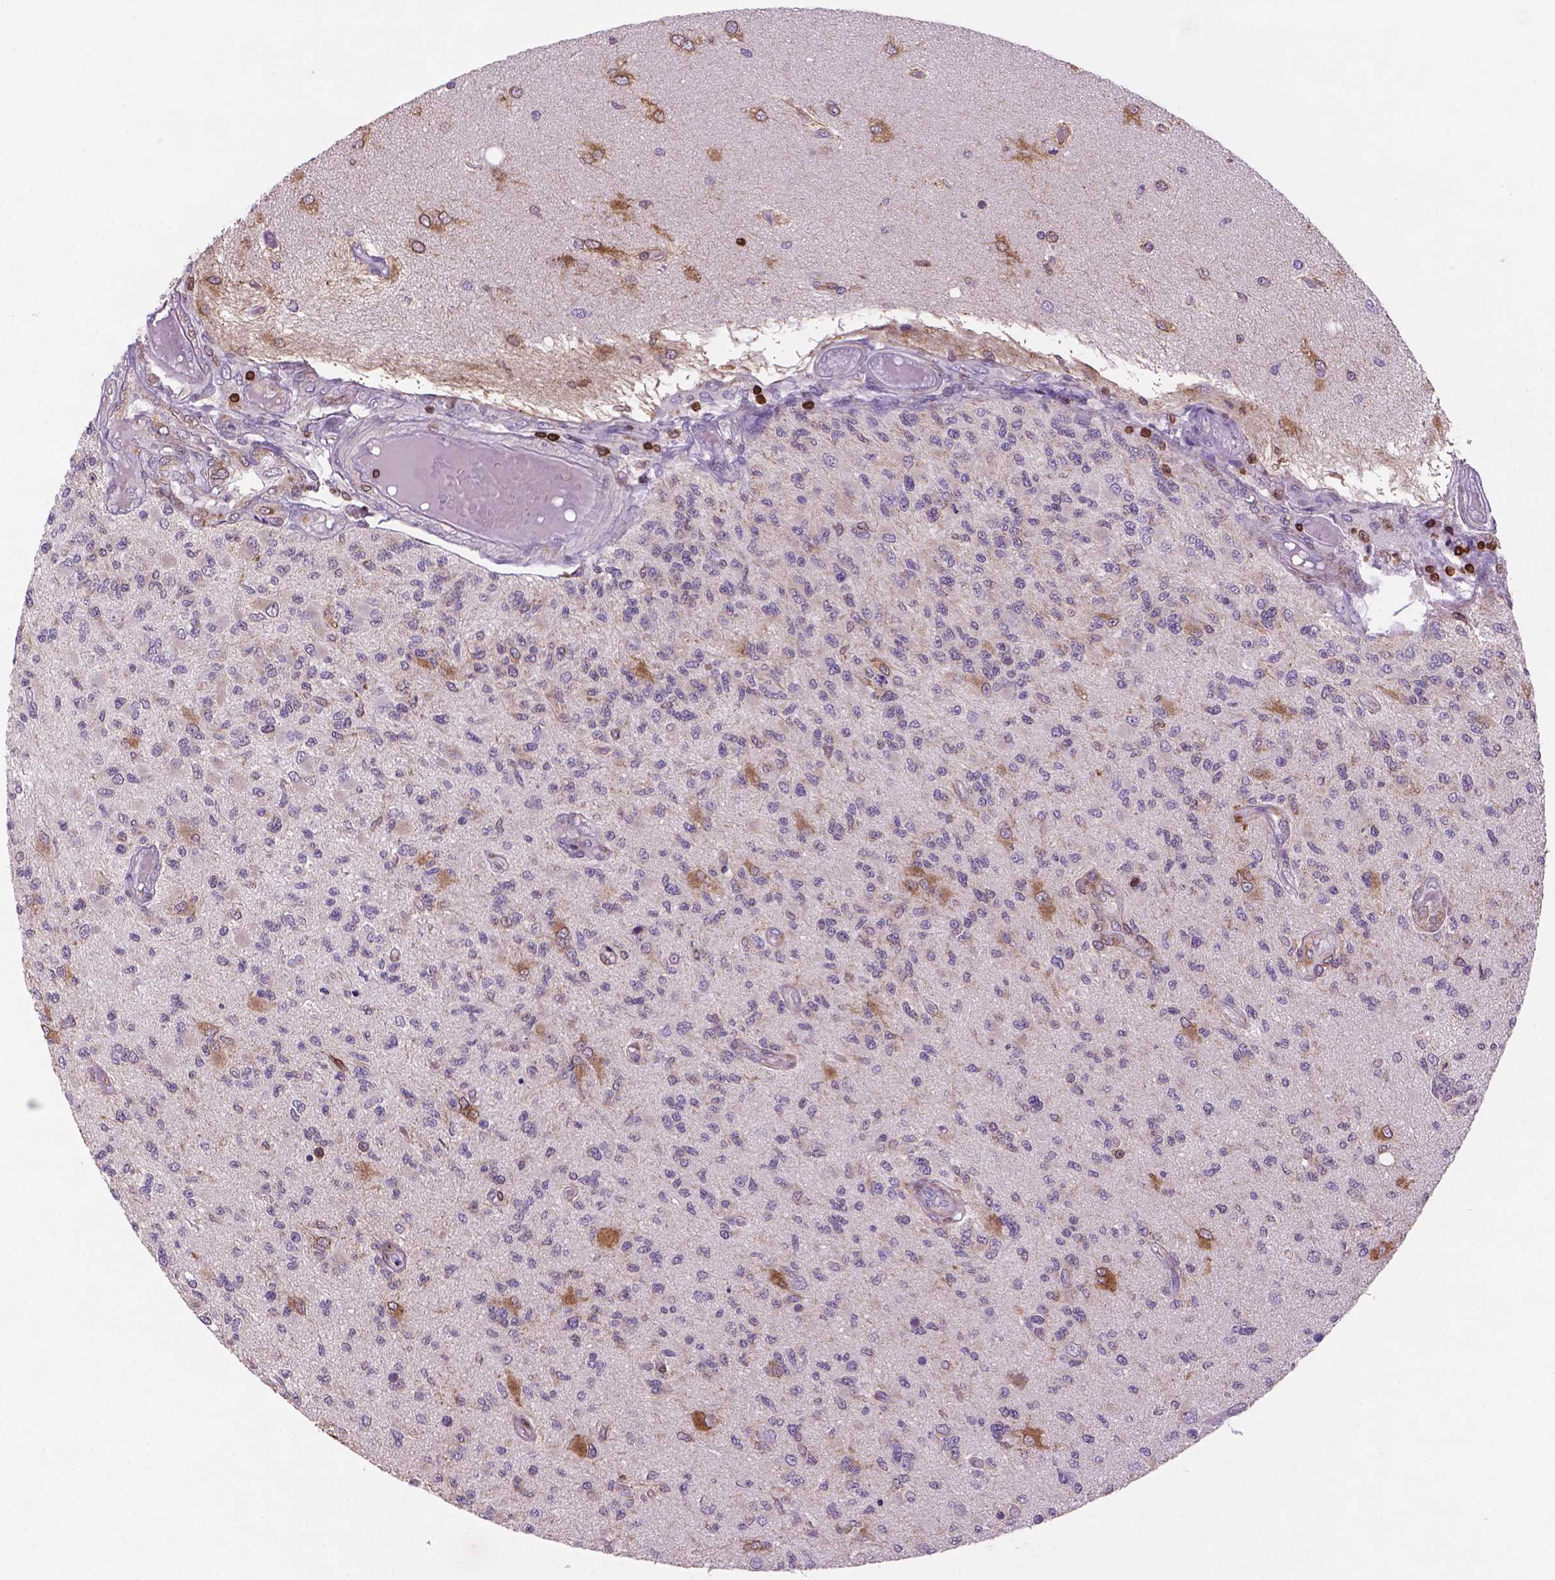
{"staining": {"intensity": "negative", "quantity": "none", "location": "none"}, "tissue": "glioma", "cell_type": "Tumor cells", "image_type": "cancer", "snomed": [{"axis": "morphology", "description": "Glioma, malignant, High grade"}, {"axis": "topography", "description": "Brain"}], "caption": "Tumor cells are negative for protein expression in human malignant glioma (high-grade).", "gene": "BCL2", "patient": {"sex": "female", "age": 63}}